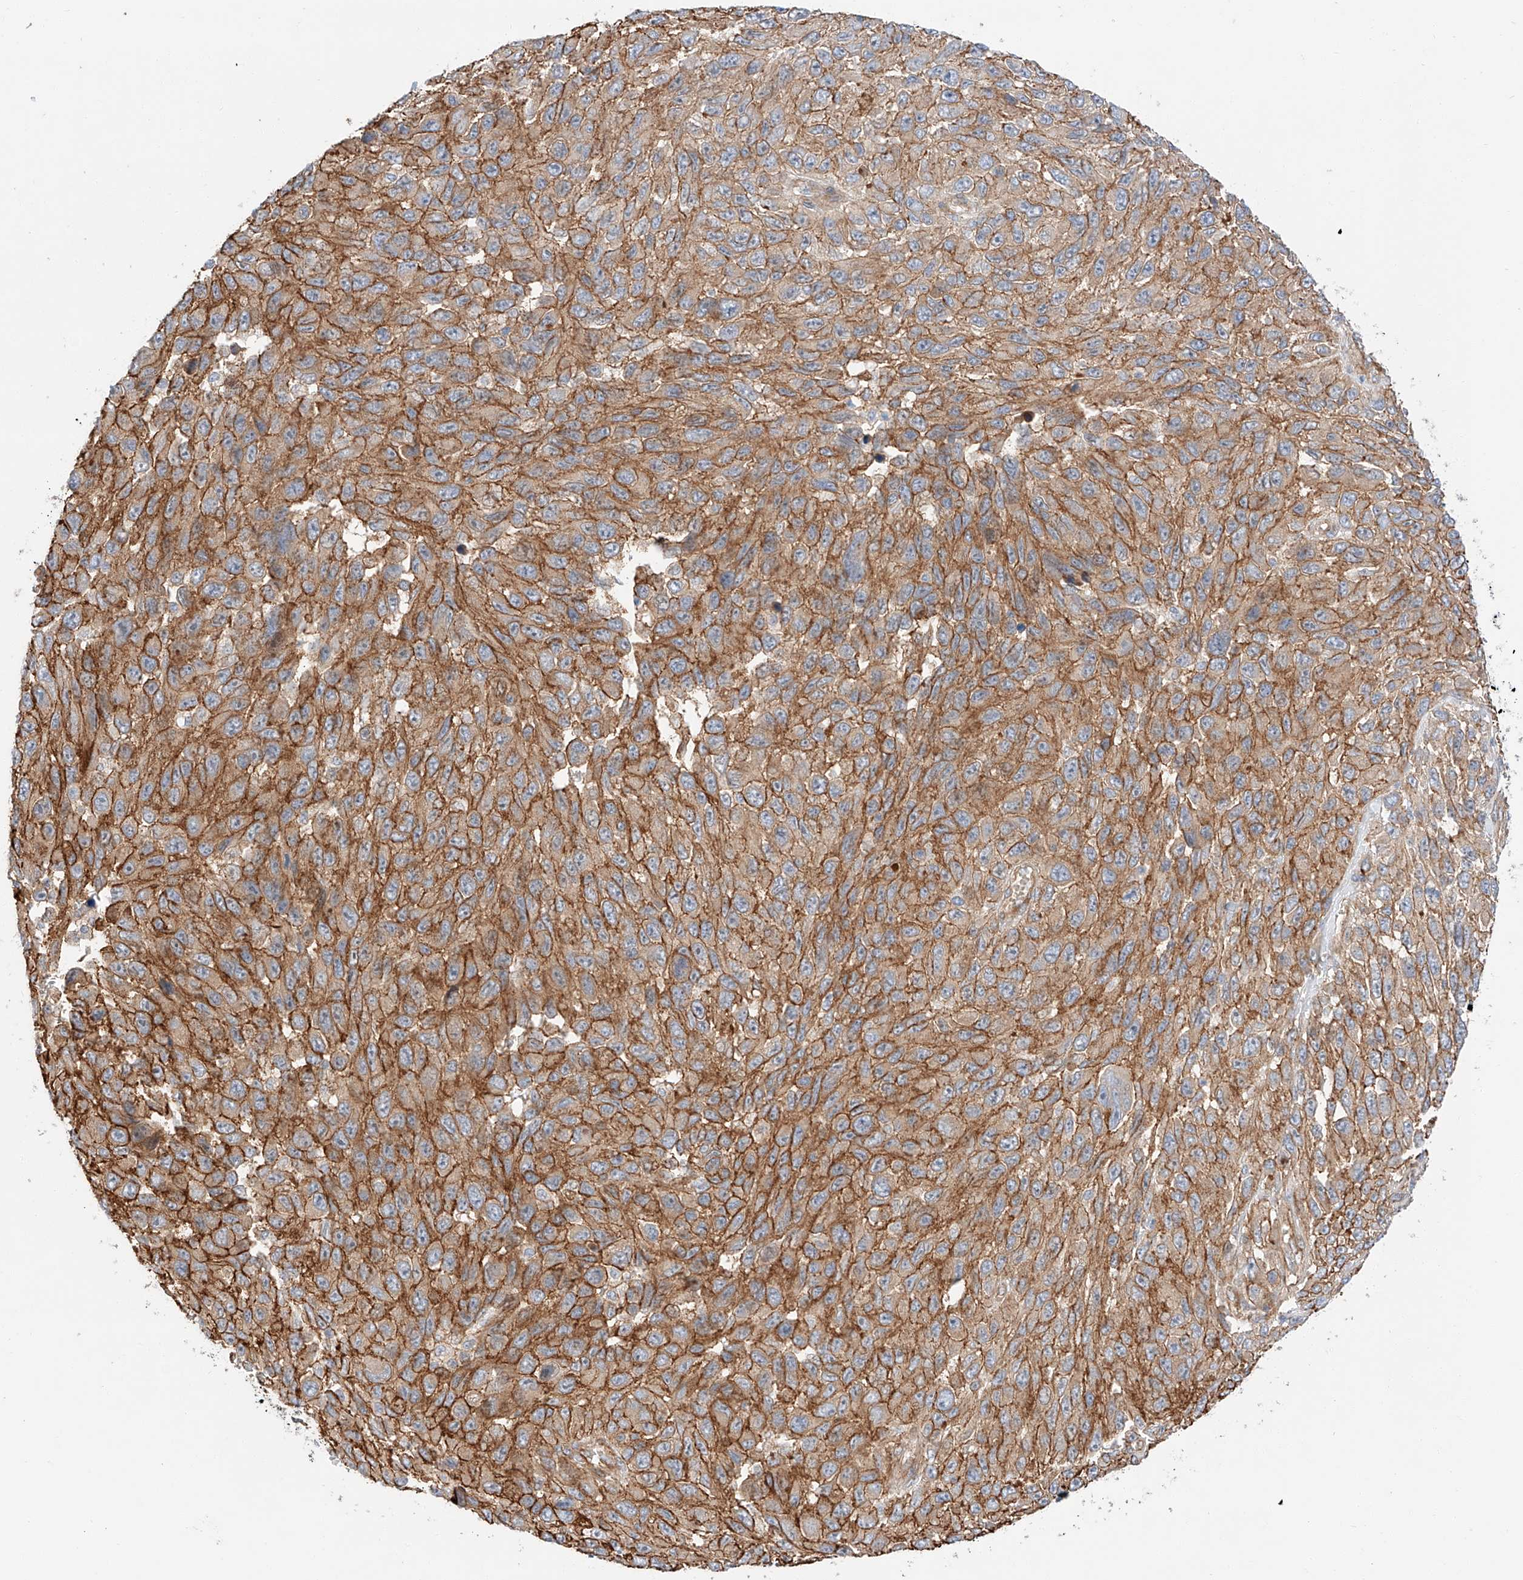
{"staining": {"intensity": "moderate", "quantity": ">75%", "location": "cytoplasmic/membranous"}, "tissue": "melanoma", "cell_type": "Tumor cells", "image_type": "cancer", "snomed": [{"axis": "morphology", "description": "Malignant melanoma, NOS"}, {"axis": "topography", "description": "Skin"}], "caption": "Moderate cytoplasmic/membranous protein expression is identified in about >75% of tumor cells in melanoma.", "gene": "MINDY4", "patient": {"sex": "female", "age": 96}}